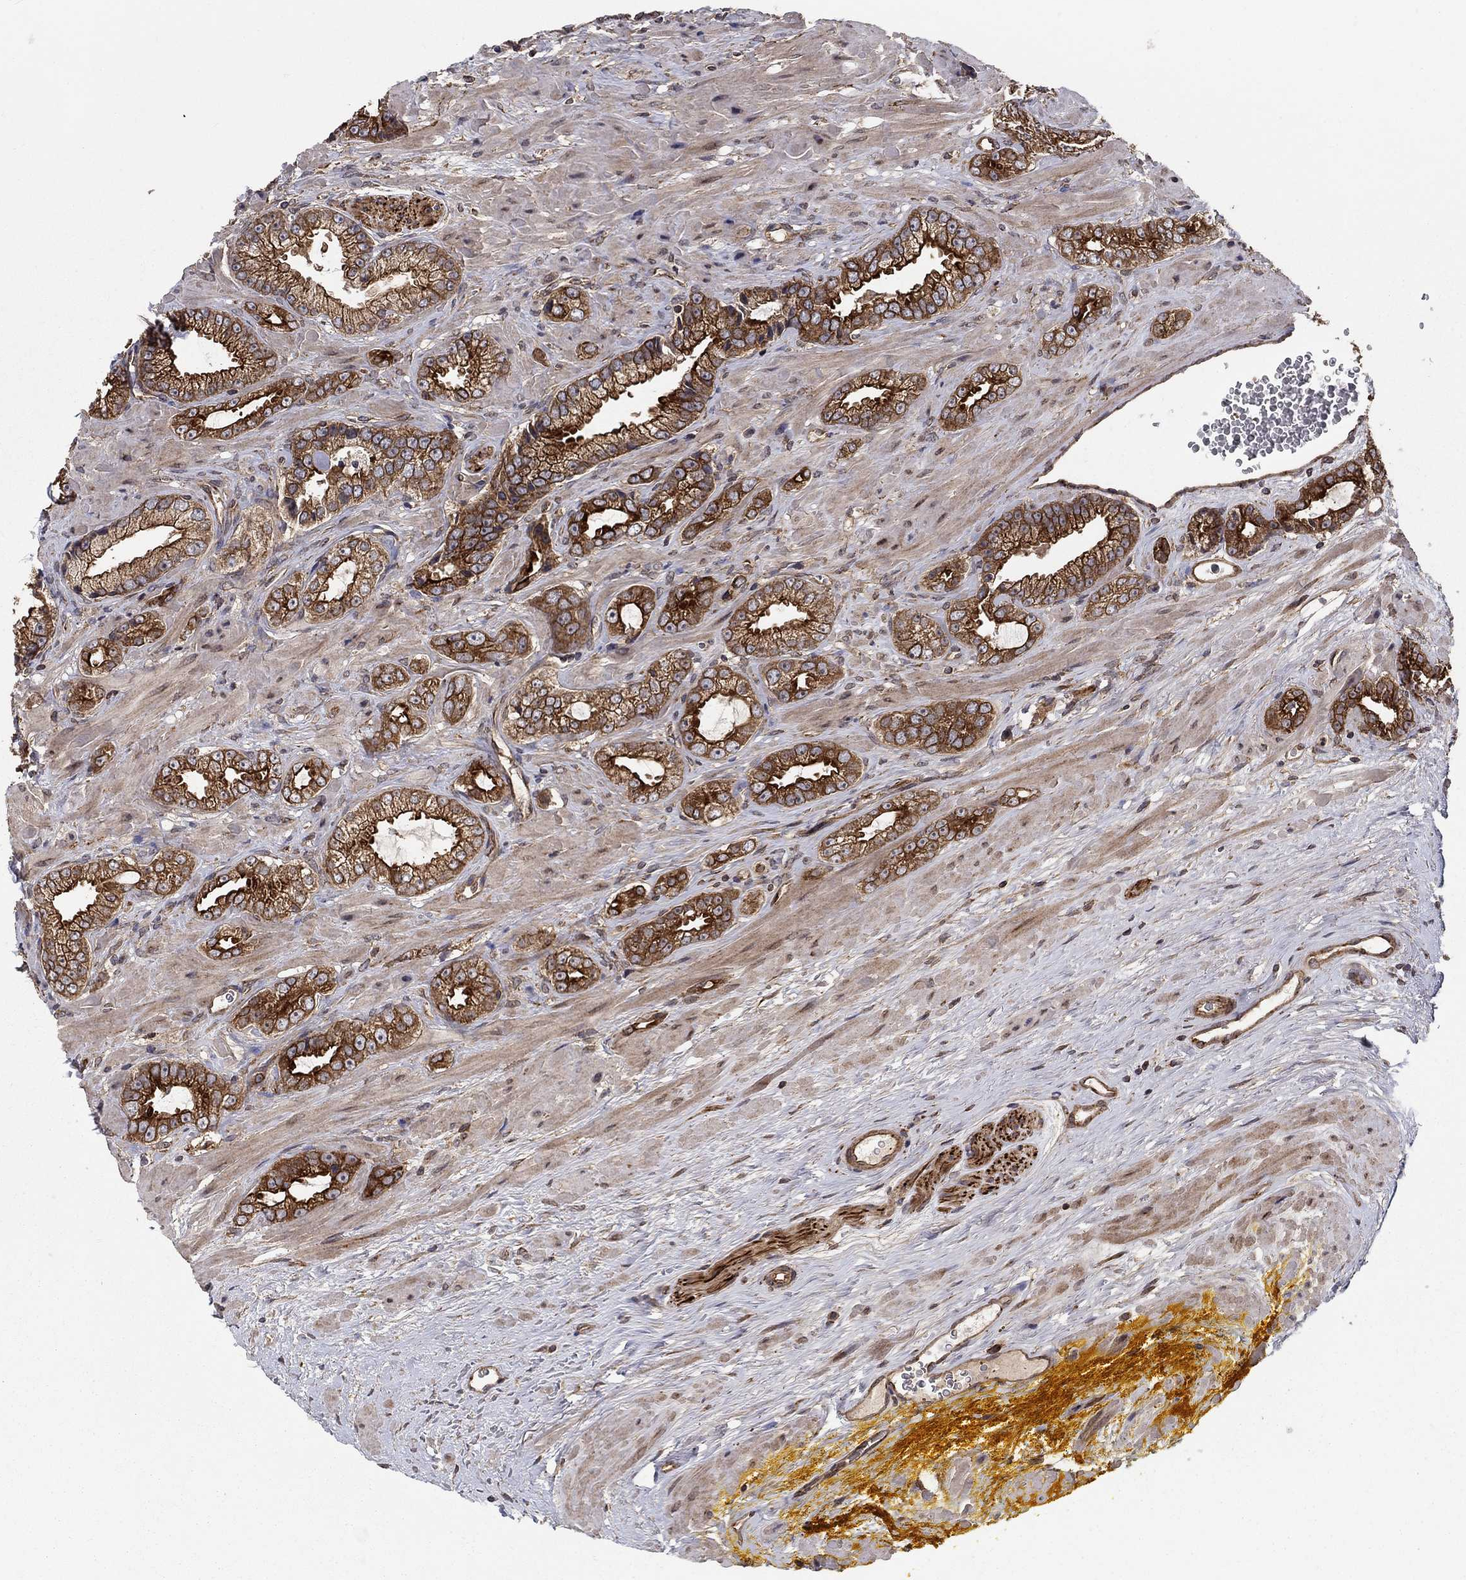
{"staining": {"intensity": "strong", "quantity": "25%-75%", "location": "cytoplasmic/membranous"}, "tissue": "prostate cancer", "cell_type": "Tumor cells", "image_type": "cancer", "snomed": [{"axis": "morphology", "description": "Adenocarcinoma, NOS"}, {"axis": "topography", "description": "Prostate"}], "caption": "Tumor cells exhibit high levels of strong cytoplasmic/membranous staining in about 25%-75% of cells in human prostate cancer.", "gene": "BMERB1", "patient": {"sex": "male", "age": 67}}